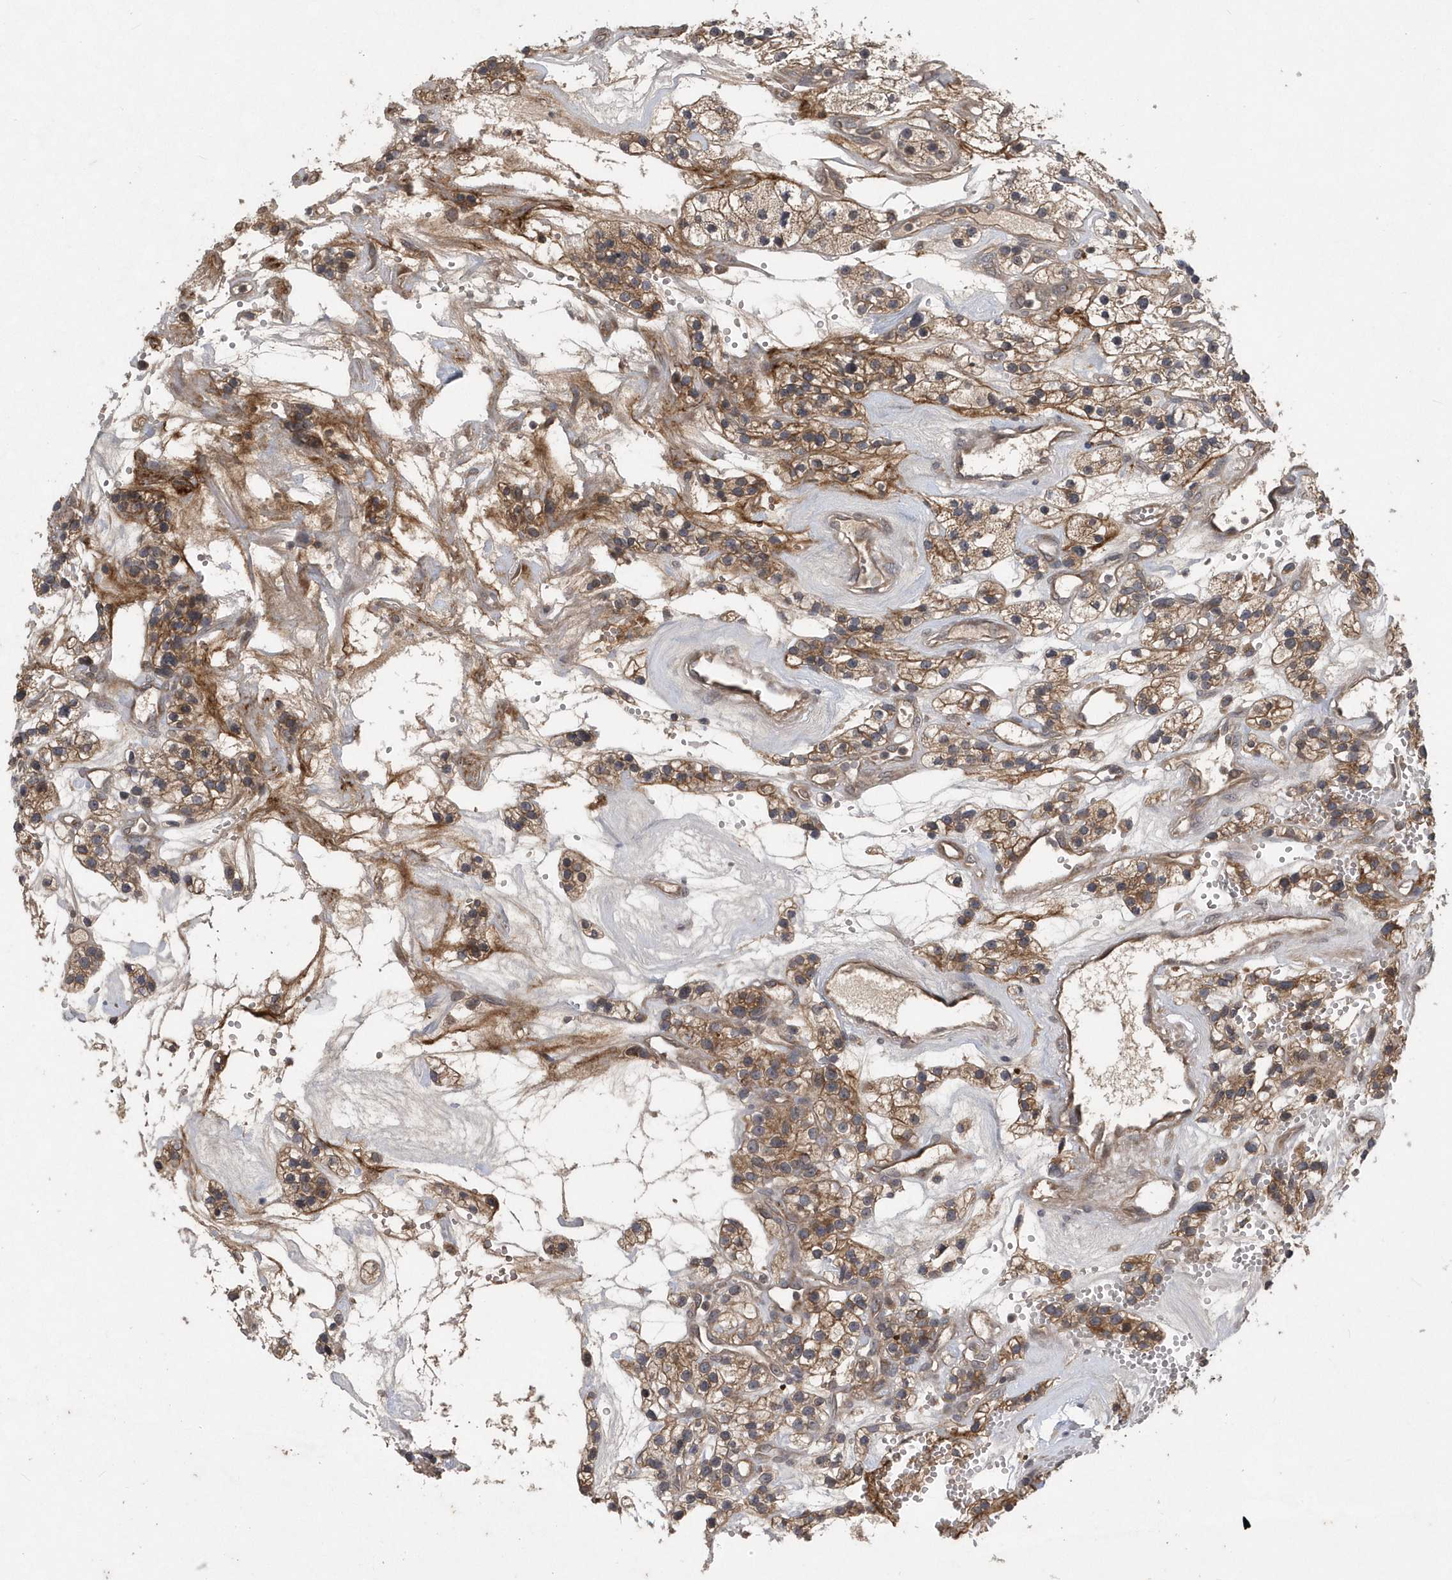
{"staining": {"intensity": "moderate", "quantity": ">75%", "location": "cytoplasmic/membranous"}, "tissue": "renal cancer", "cell_type": "Tumor cells", "image_type": "cancer", "snomed": [{"axis": "morphology", "description": "Adenocarcinoma, NOS"}, {"axis": "topography", "description": "Kidney"}], "caption": "The photomicrograph exhibits staining of adenocarcinoma (renal), revealing moderate cytoplasmic/membranous protein staining (brown color) within tumor cells.", "gene": "HMGCS1", "patient": {"sex": "female", "age": 57}}